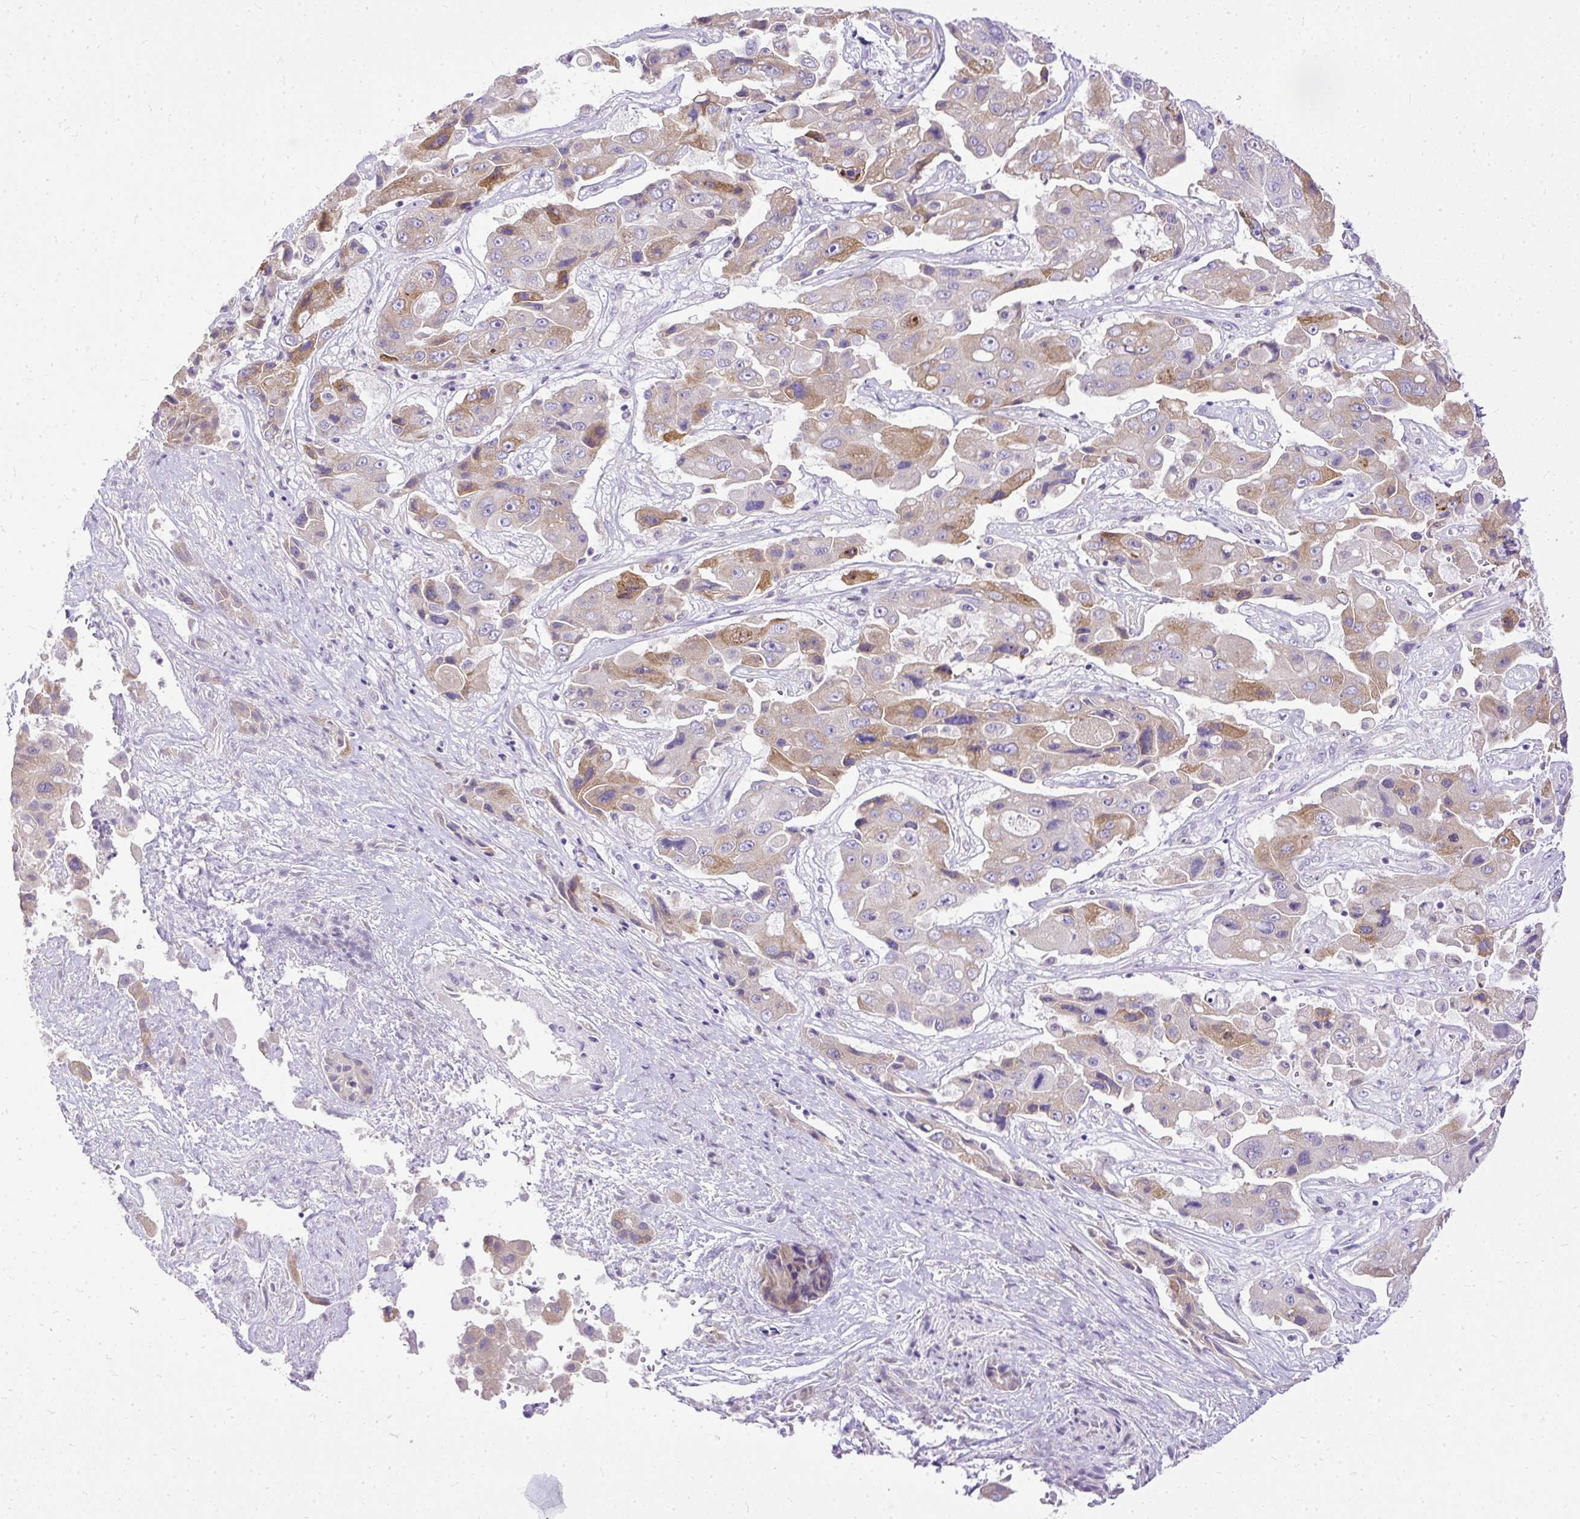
{"staining": {"intensity": "moderate", "quantity": "25%-75%", "location": "cytoplasmic/membranous"}, "tissue": "liver cancer", "cell_type": "Tumor cells", "image_type": "cancer", "snomed": [{"axis": "morphology", "description": "Cholangiocarcinoma"}, {"axis": "topography", "description": "Liver"}], "caption": "Protein staining demonstrates moderate cytoplasmic/membranous positivity in approximately 25%-75% of tumor cells in liver cholangiocarcinoma.", "gene": "AMFR", "patient": {"sex": "male", "age": 67}}